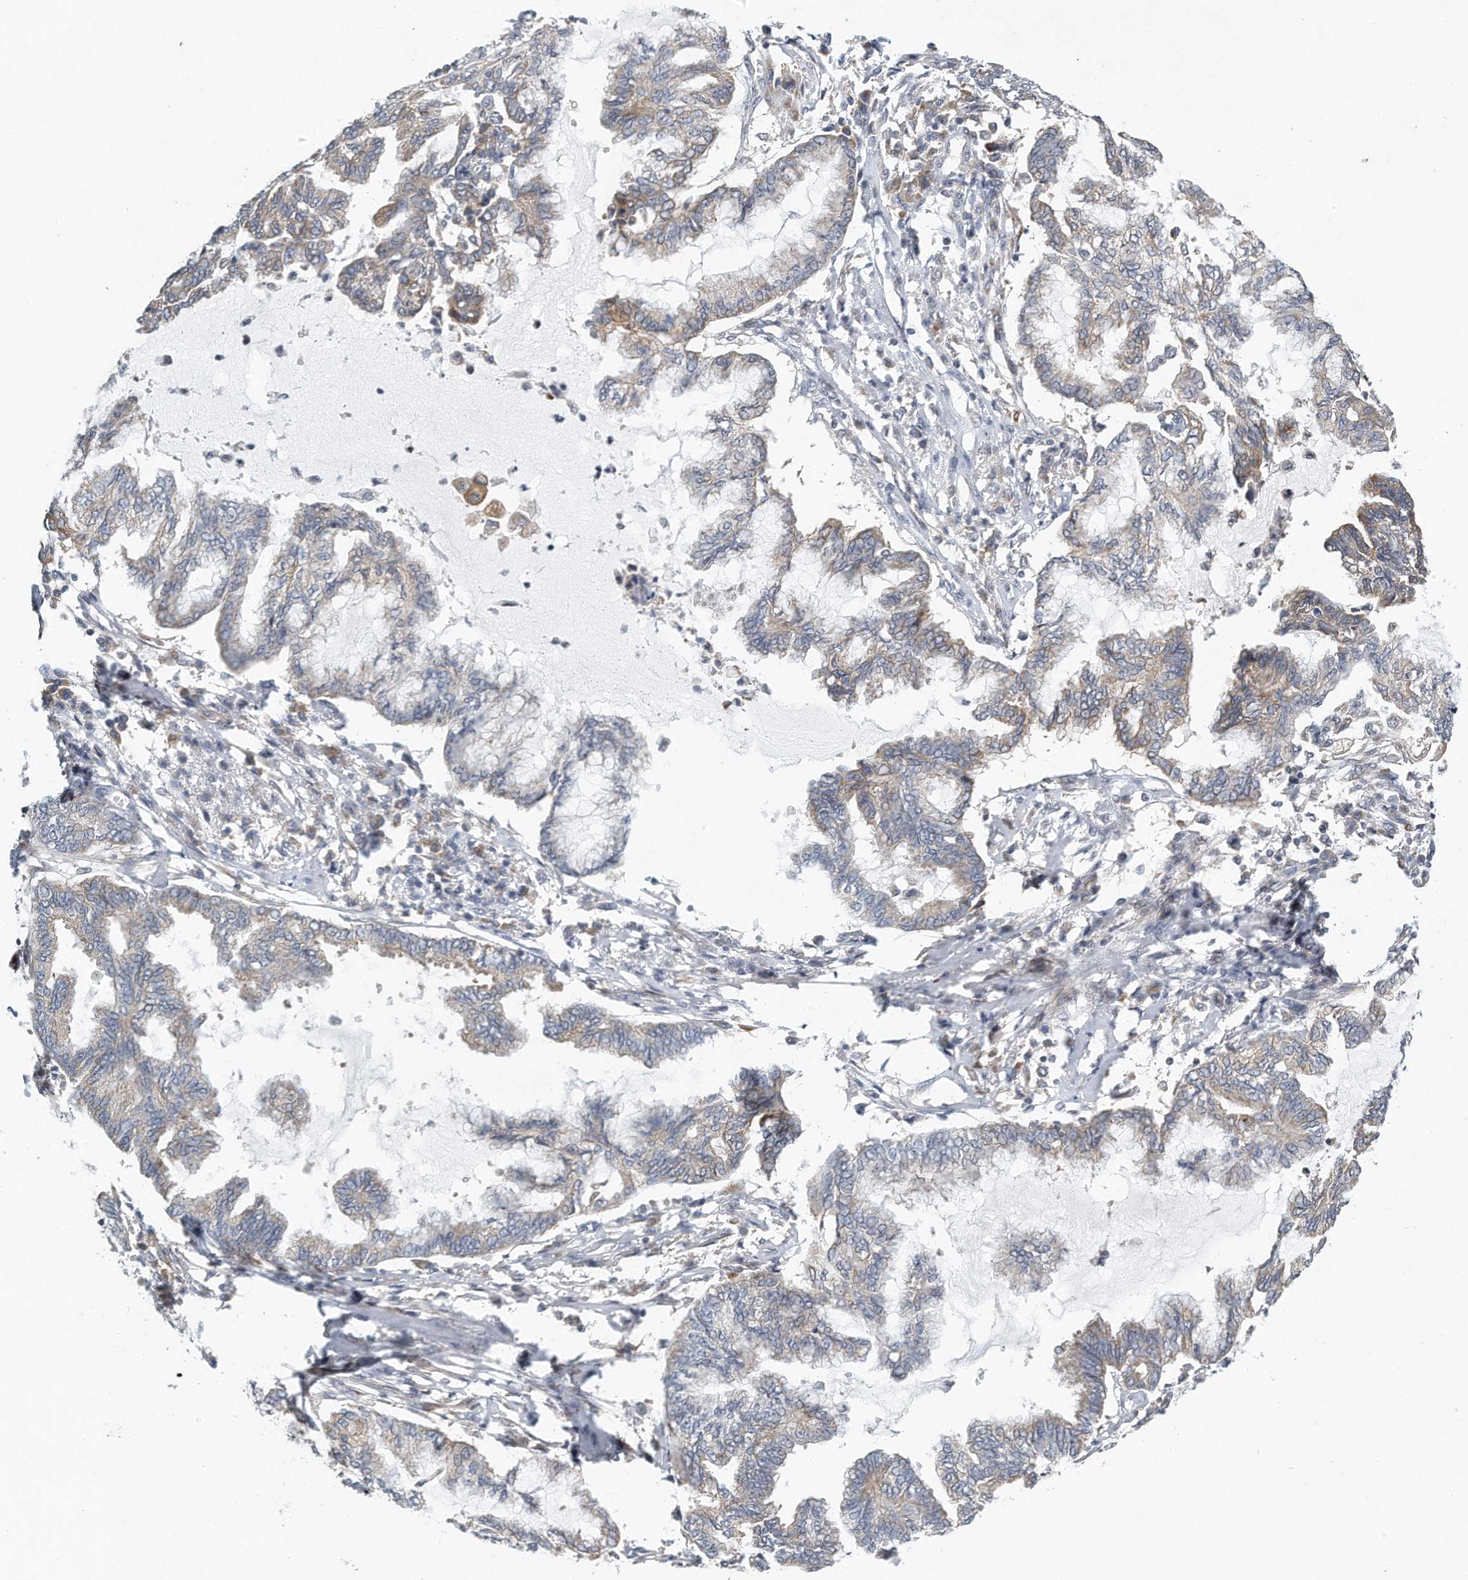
{"staining": {"intensity": "weak", "quantity": "25%-75%", "location": "cytoplasmic/membranous"}, "tissue": "endometrial cancer", "cell_type": "Tumor cells", "image_type": "cancer", "snomed": [{"axis": "morphology", "description": "Adenocarcinoma, NOS"}, {"axis": "topography", "description": "Endometrium"}], "caption": "This micrograph exhibits immunohistochemistry (IHC) staining of human adenocarcinoma (endometrial), with low weak cytoplasmic/membranous positivity in approximately 25%-75% of tumor cells.", "gene": "VLDLR", "patient": {"sex": "female", "age": 86}}